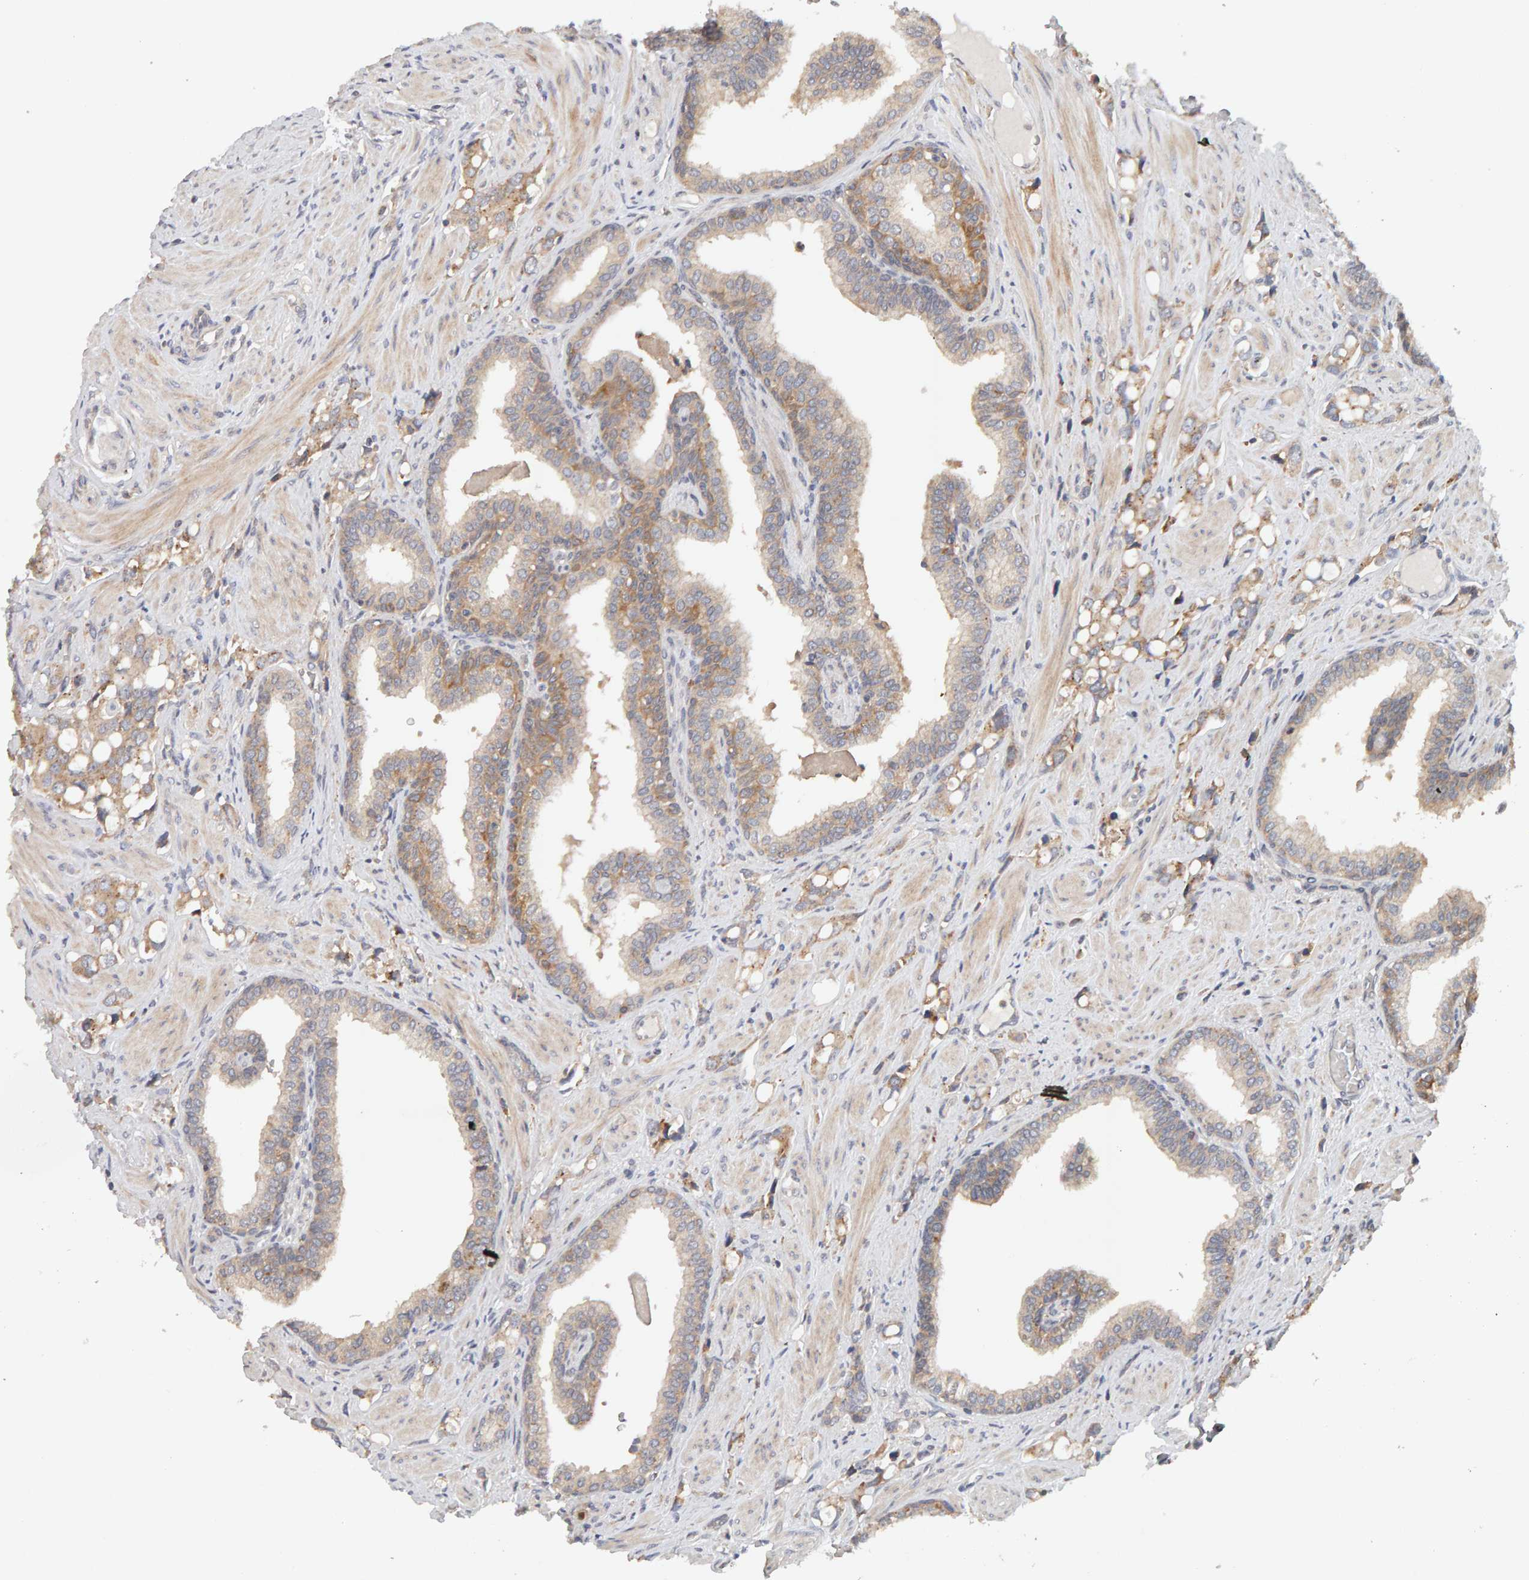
{"staining": {"intensity": "weak", "quantity": ">75%", "location": "cytoplasmic/membranous"}, "tissue": "prostate cancer", "cell_type": "Tumor cells", "image_type": "cancer", "snomed": [{"axis": "morphology", "description": "Adenocarcinoma, High grade"}, {"axis": "topography", "description": "Prostate"}], "caption": "High-magnification brightfield microscopy of high-grade adenocarcinoma (prostate) stained with DAB (3,3'-diaminobenzidine) (brown) and counterstained with hematoxylin (blue). tumor cells exhibit weak cytoplasmic/membranous expression is appreciated in about>75% of cells.", "gene": "DNAJC7", "patient": {"sex": "male", "age": 52}}